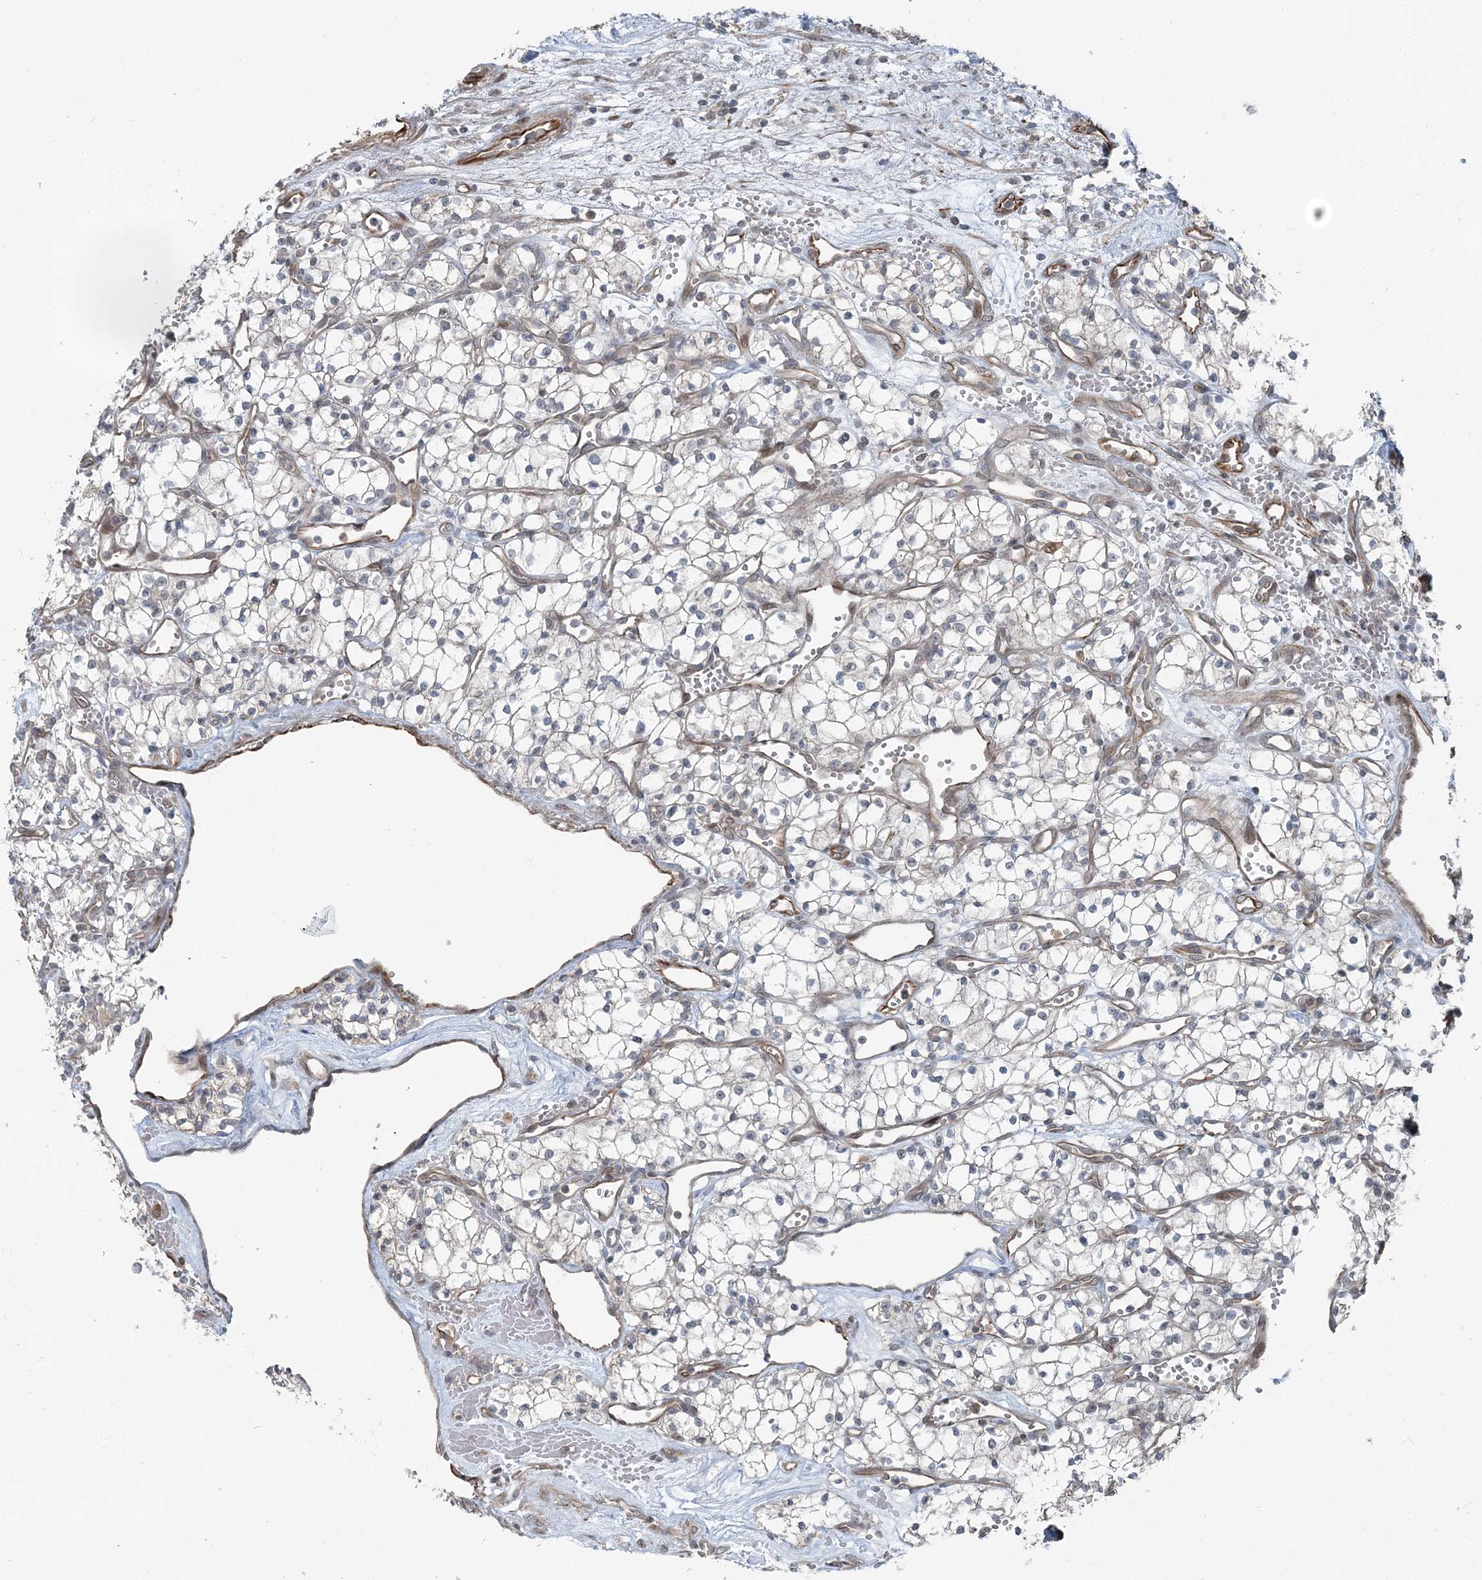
{"staining": {"intensity": "negative", "quantity": "none", "location": "none"}, "tissue": "renal cancer", "cell_type": "Tumor cells", "image_type": "cancer", "snomed": [{"axis": "morphology", "description": "Adenocarcinoma, NOS"}, {"axis": "topography", "description": "Kidney"}], "caption": "The IHC image has no significant expression in tumor cells of adenocarcinoma (renal) tissue.", "gene": "FBXL17", "patient": {"sex": "male", "age": 59}}